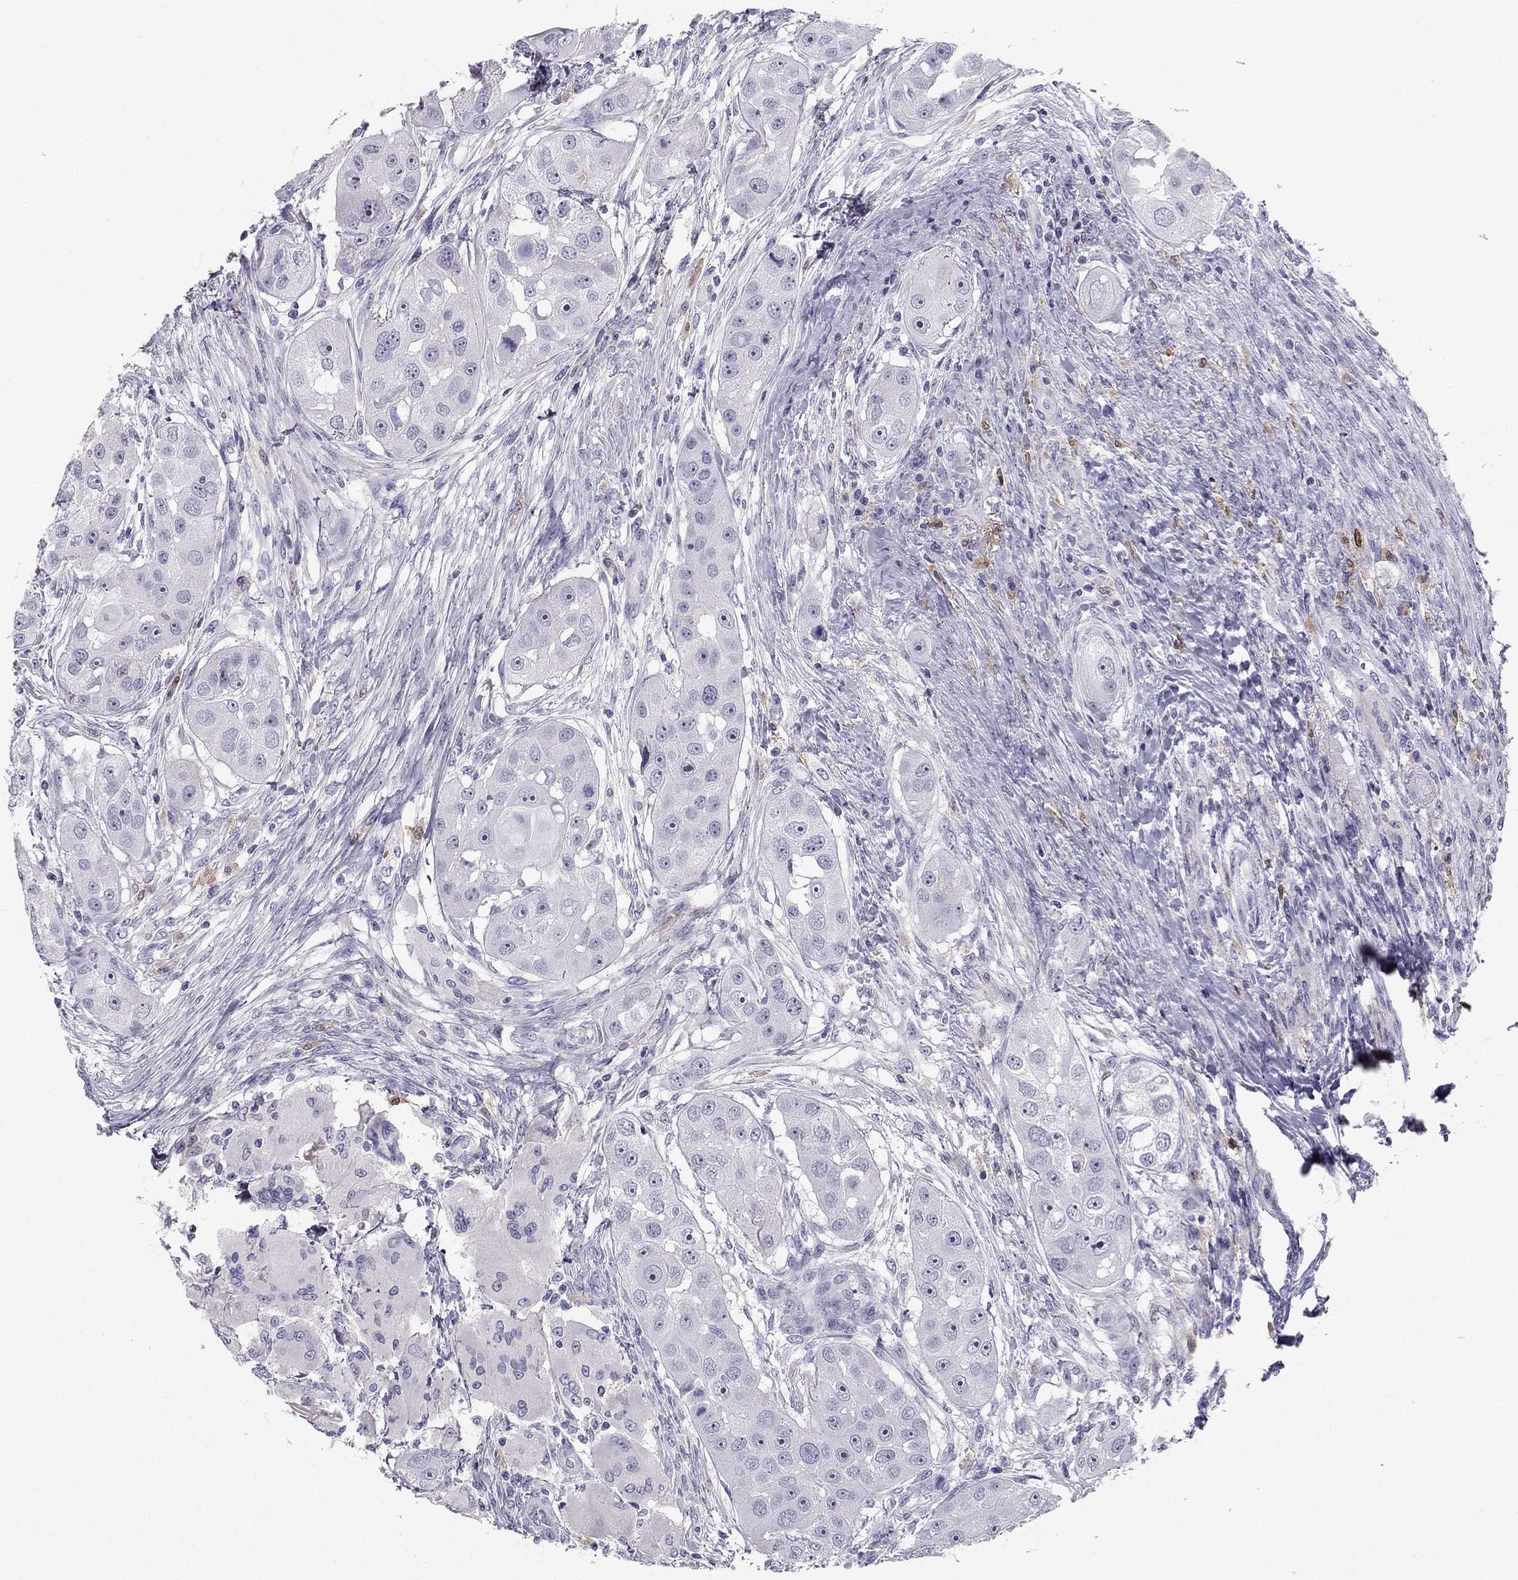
{"staining": {"intensity": "negative", "quantity": "none", "location": "none"}, "tissue": "head and neck cancer", "cell_type": "Tumor cells", "image_type": "cancer", "snomed": [{"axis": "morphology", "description": "Squamous cell carcinoma, NOS"}, {"axis": "topography", "description": "Head-Neck"}], "caption": "Squamous cell carcinoma (head and neck) was stained to show a protein in brown. There is no significant expression in tumor cells.", "gene": "LMTK3", "patient": {"sex": "male", "age": 51}}